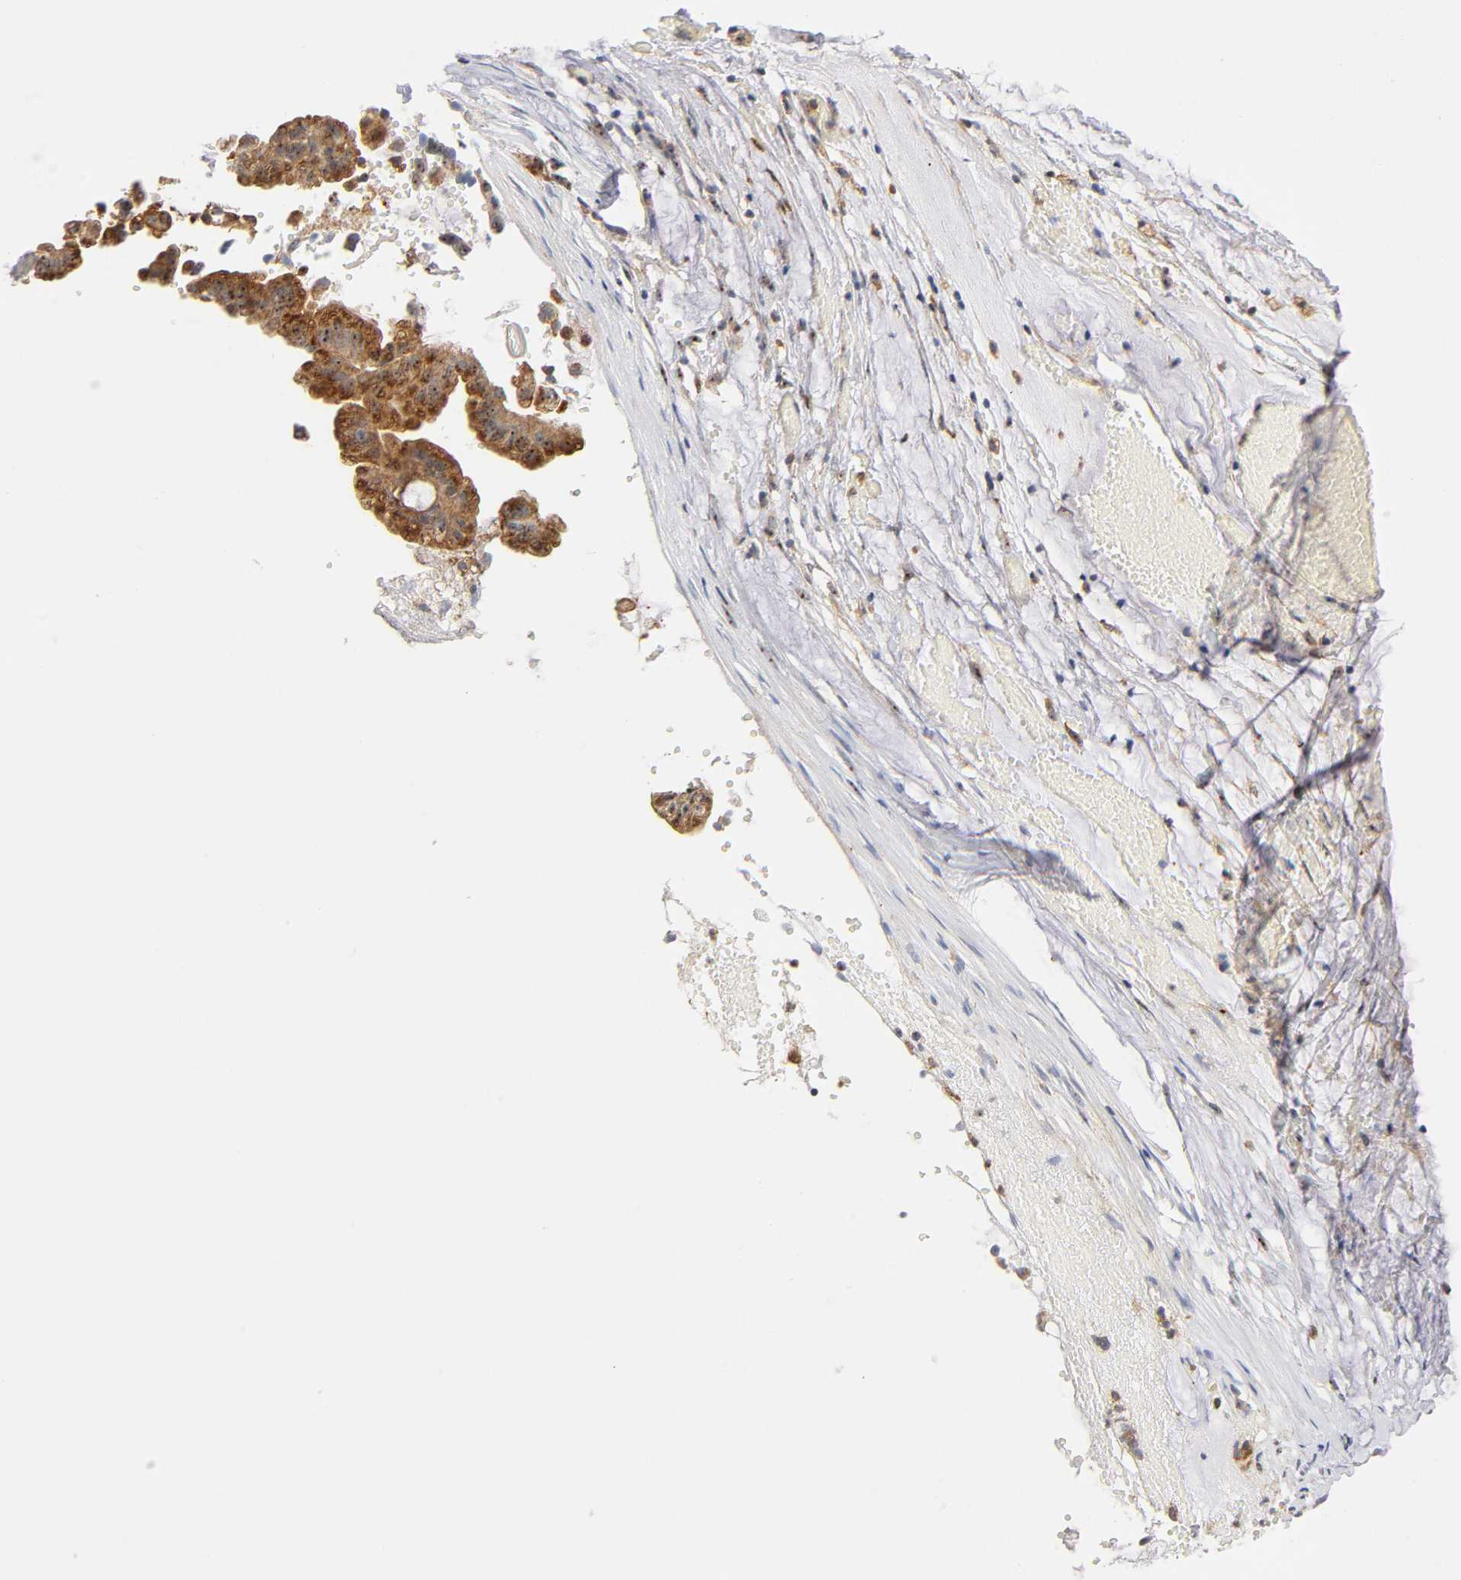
{"staining": {"intensity": "moderate", "quantity": ">75%", "location": "cytoplasmic/membranous"}, "tissue": "ovarian cancer", "cell_type": "Tumor cells", "image_type": "cancer", "snomed": [{"axis": "morphology", "description": "Cystadenocarcinoma, mucinous, NOS"}, {"axis": "topography", "description": "Ovary"}], "caption": "High-power microscopy captured an IHC micrograph of ovarian cancer (mucinous cystadenocarcinoma), revealing moderate cytoplasmic/membranous staining in approximately >75% of tumor cells.", "gene": "PLD1", "patient": {"sex": "female", "age": 57}}